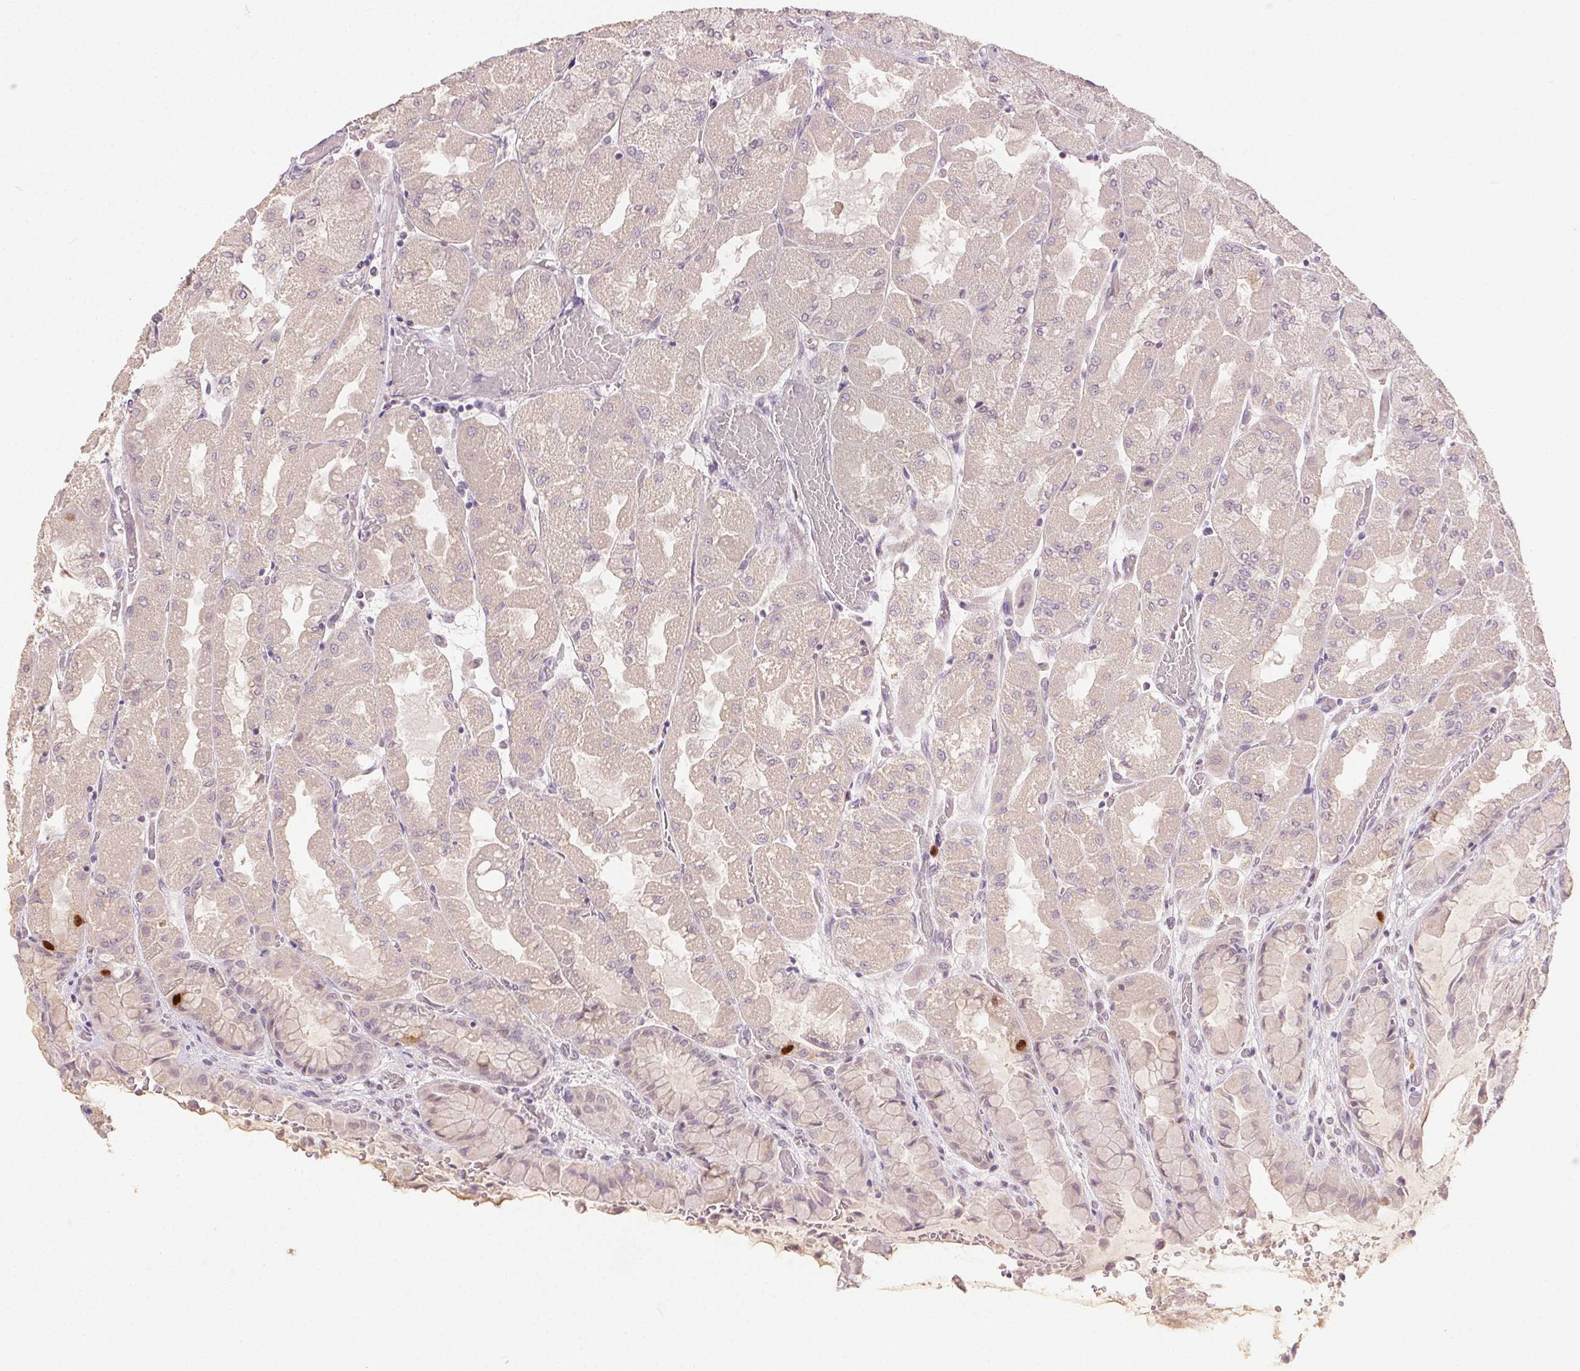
{"staining": {"intensity": "strong", "quantity": "<25%", "location": "nuclear"}, "tissue": "stomach", "cell_type": "Glandular cells", "image_type": "normal", "snomed": [{"axis": "morphology", "description": "Normal tissue, NOS"}, {"axis": "topography", "description": "Stomach"}], "caption": "This image demonstrates immunohistochemistry staining of normal stomach, with medium strong nuclear expression in approximately <25% of glandular cells.", "gene": "ANLN", "patient": {"sex": "female", "age": 61}}